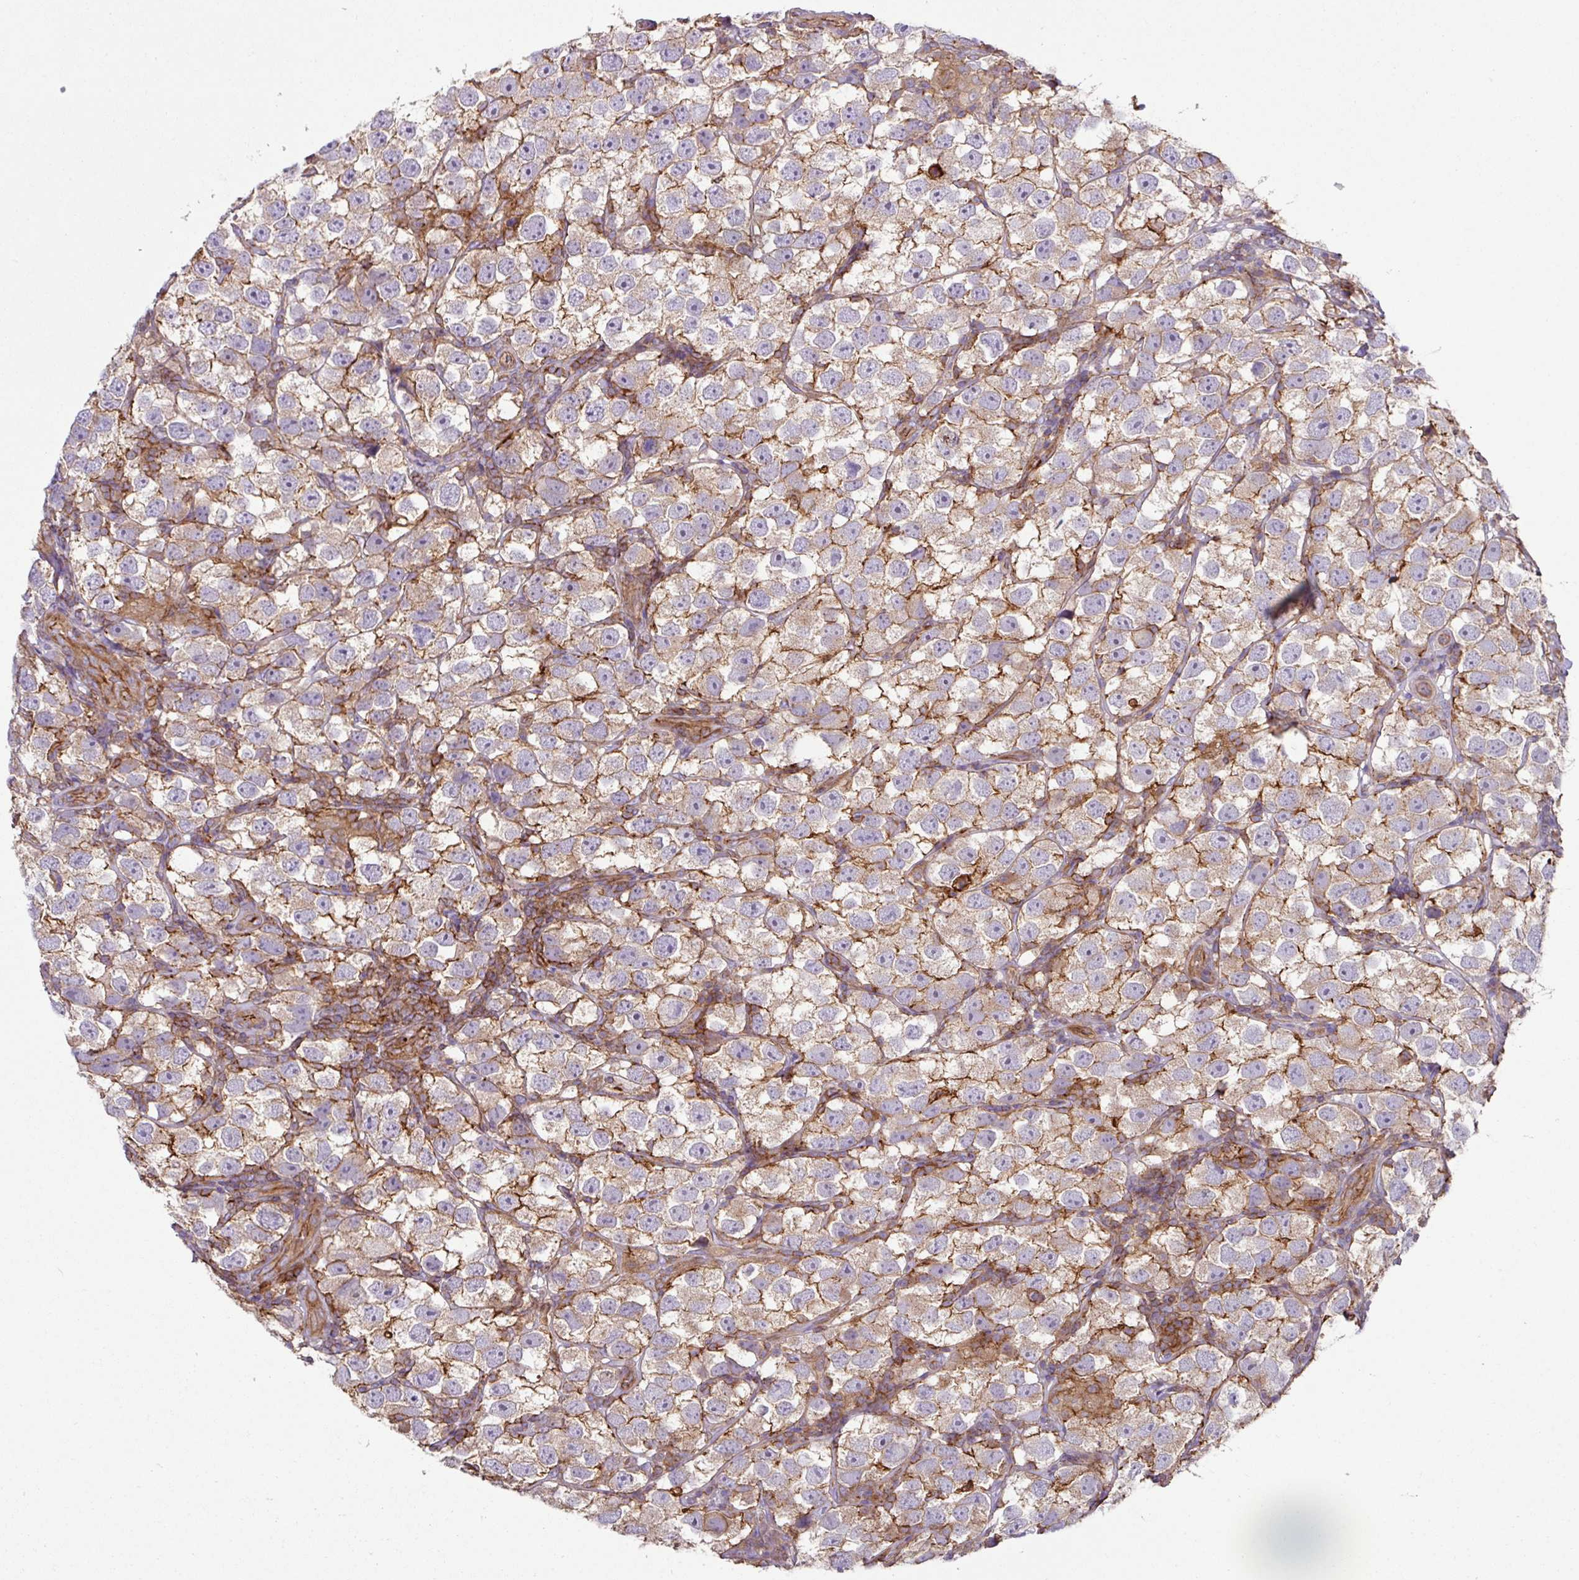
{"staining": {"intensity": "weak", "quantity": "25%-75%", "location": "cytoplasmic/membranous"}, "tissue": "testis cancer", "cell_type": "Tumor cells", "image_type": "cancer", "snomed": [{"axis": "morphology", "description": "Seminoma, NOS"}, {"axis": "topography", "description": "Testis"}], "caption": "Protein staining of testis cancer (seminoma) tissue reveals weak cytoplasmic/membranous expression in about 25%-75% of tumor cells.", "gene": "RIC1", "patient": {"sex": "male", "age": 26}}